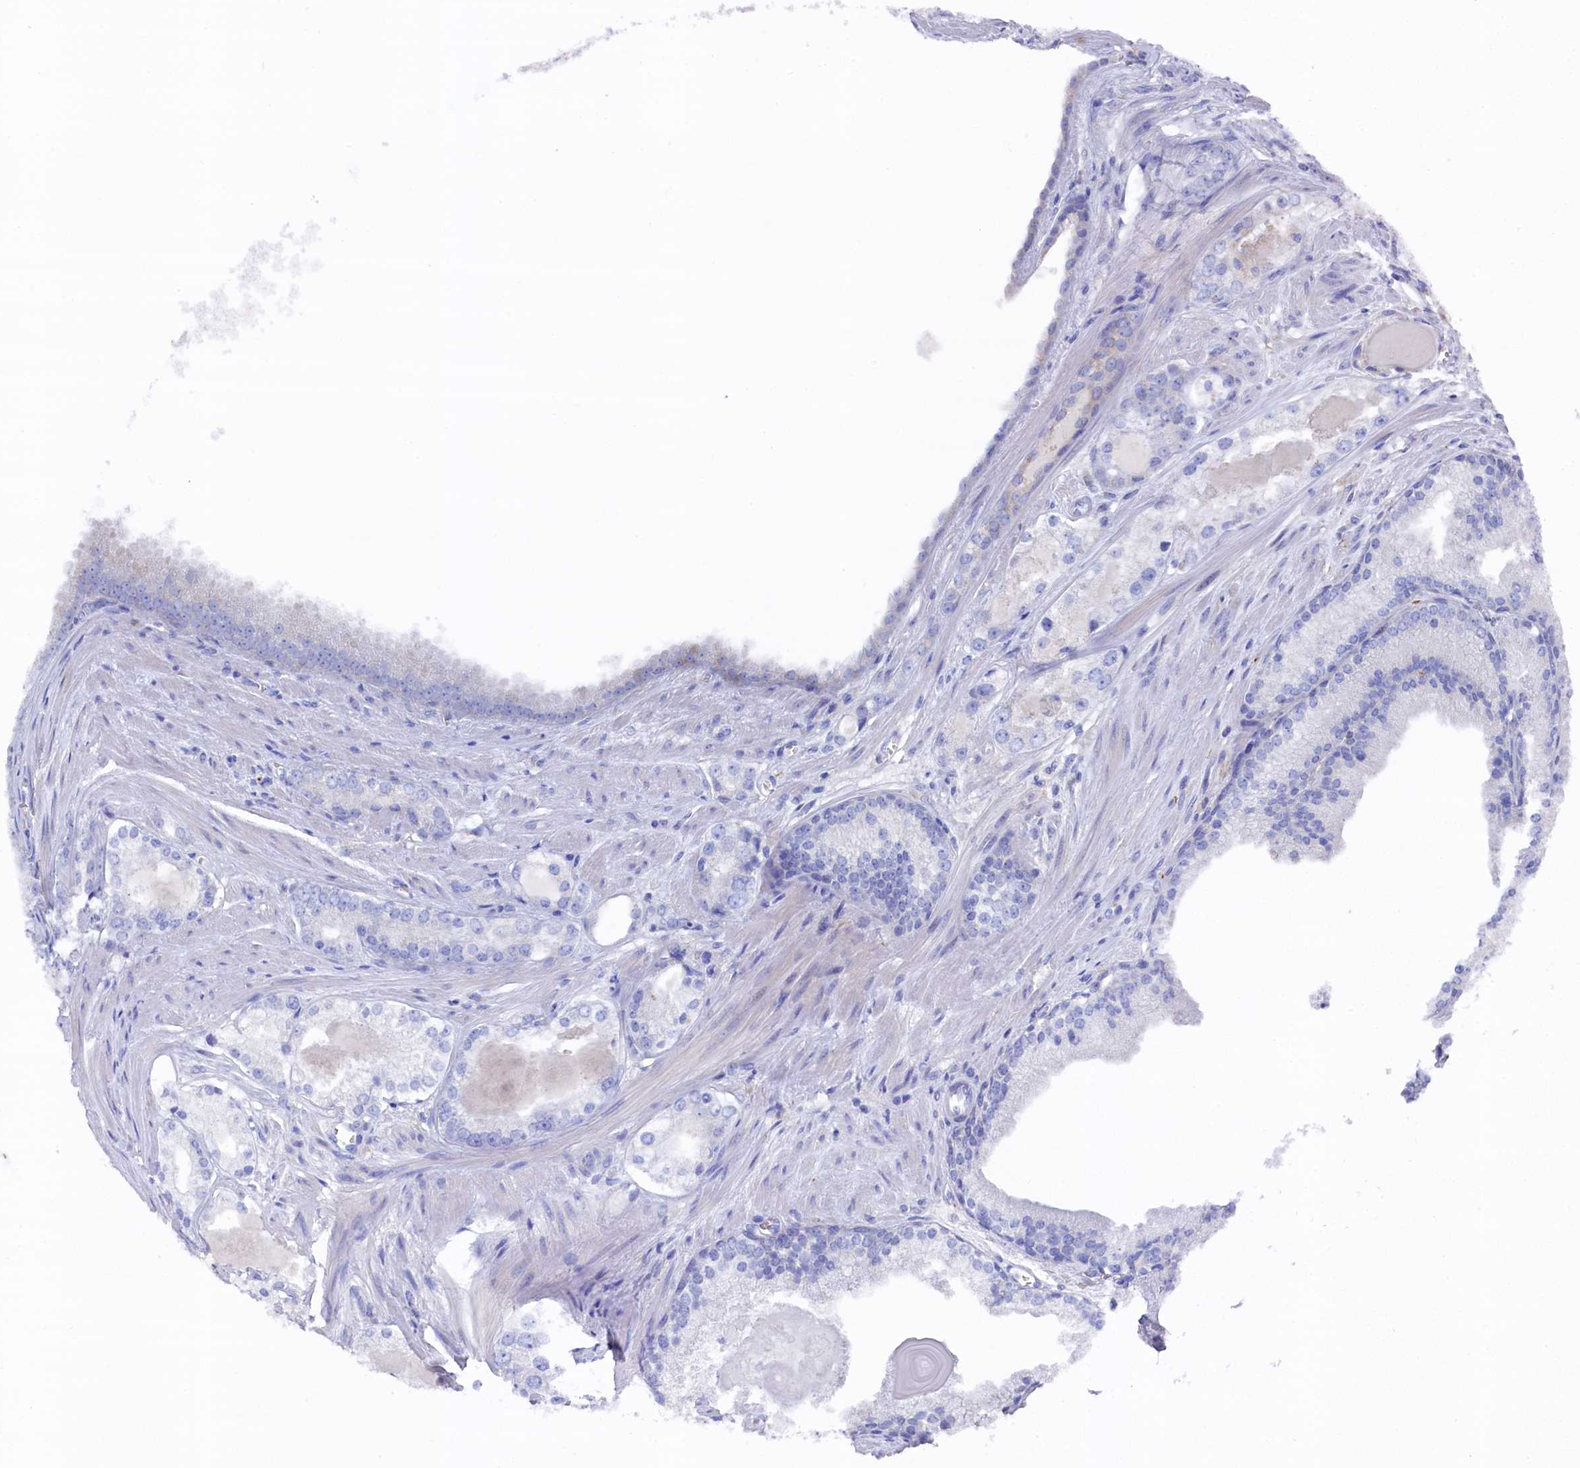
{"staining": {"intensity": "negative", "quantity": "none", "location": "none"}, "tissue": "prostate cancer", "cell_type": "Tumor cells", "image_type": "cancer", "snomed": [{"axis": "morphology", "description": "Adenocarcinoma, Low grade"}, {"axis": "topography", "description": "Prostate"}], "caption": "Immunohistochemical staining of prostate cancer reveals no significant positivity in tumor cells.", "gene": "C12orf73", "patient": {"sex": "male", "age": 54}}